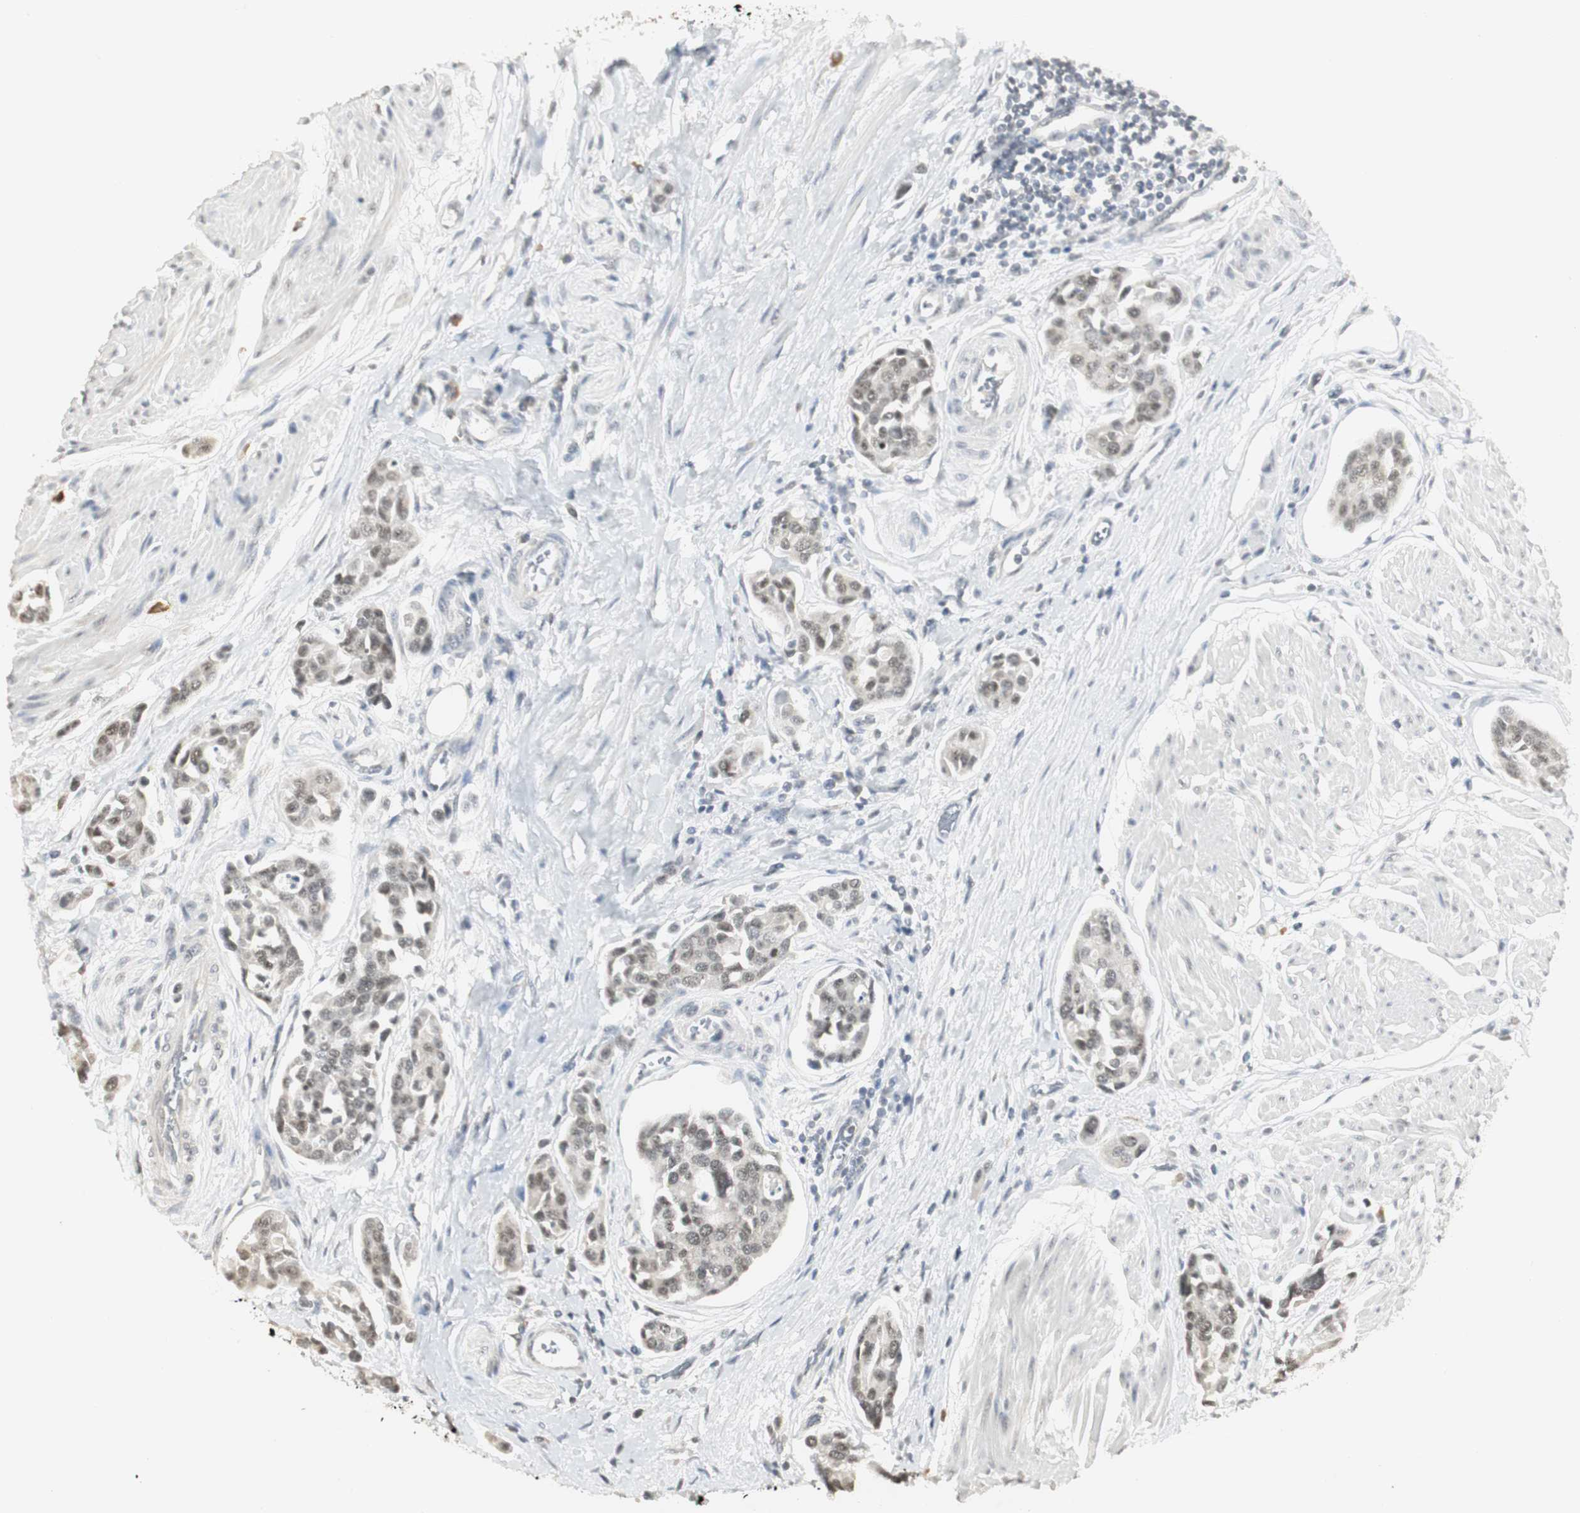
{"staining": {"intensity": "weak", "quantity": "<25%", "location": "nuclear"}, "tissue": "urothelial cancer", "cell_type": "Tumor cells", "image_type": "cancer", "snomed": [{"axis": "morphology", "description": "Urothelial carcinoma, High grade"}, {"axis": "topography", "description": "Urinary bladder"}], "caption": "A photomicrograph of high-grade urothelial carcinoma stained for a protein shows no brown staining in tumor cells.", "gene": "ELOA", "patient": {"sex": "male", "age": 78}}